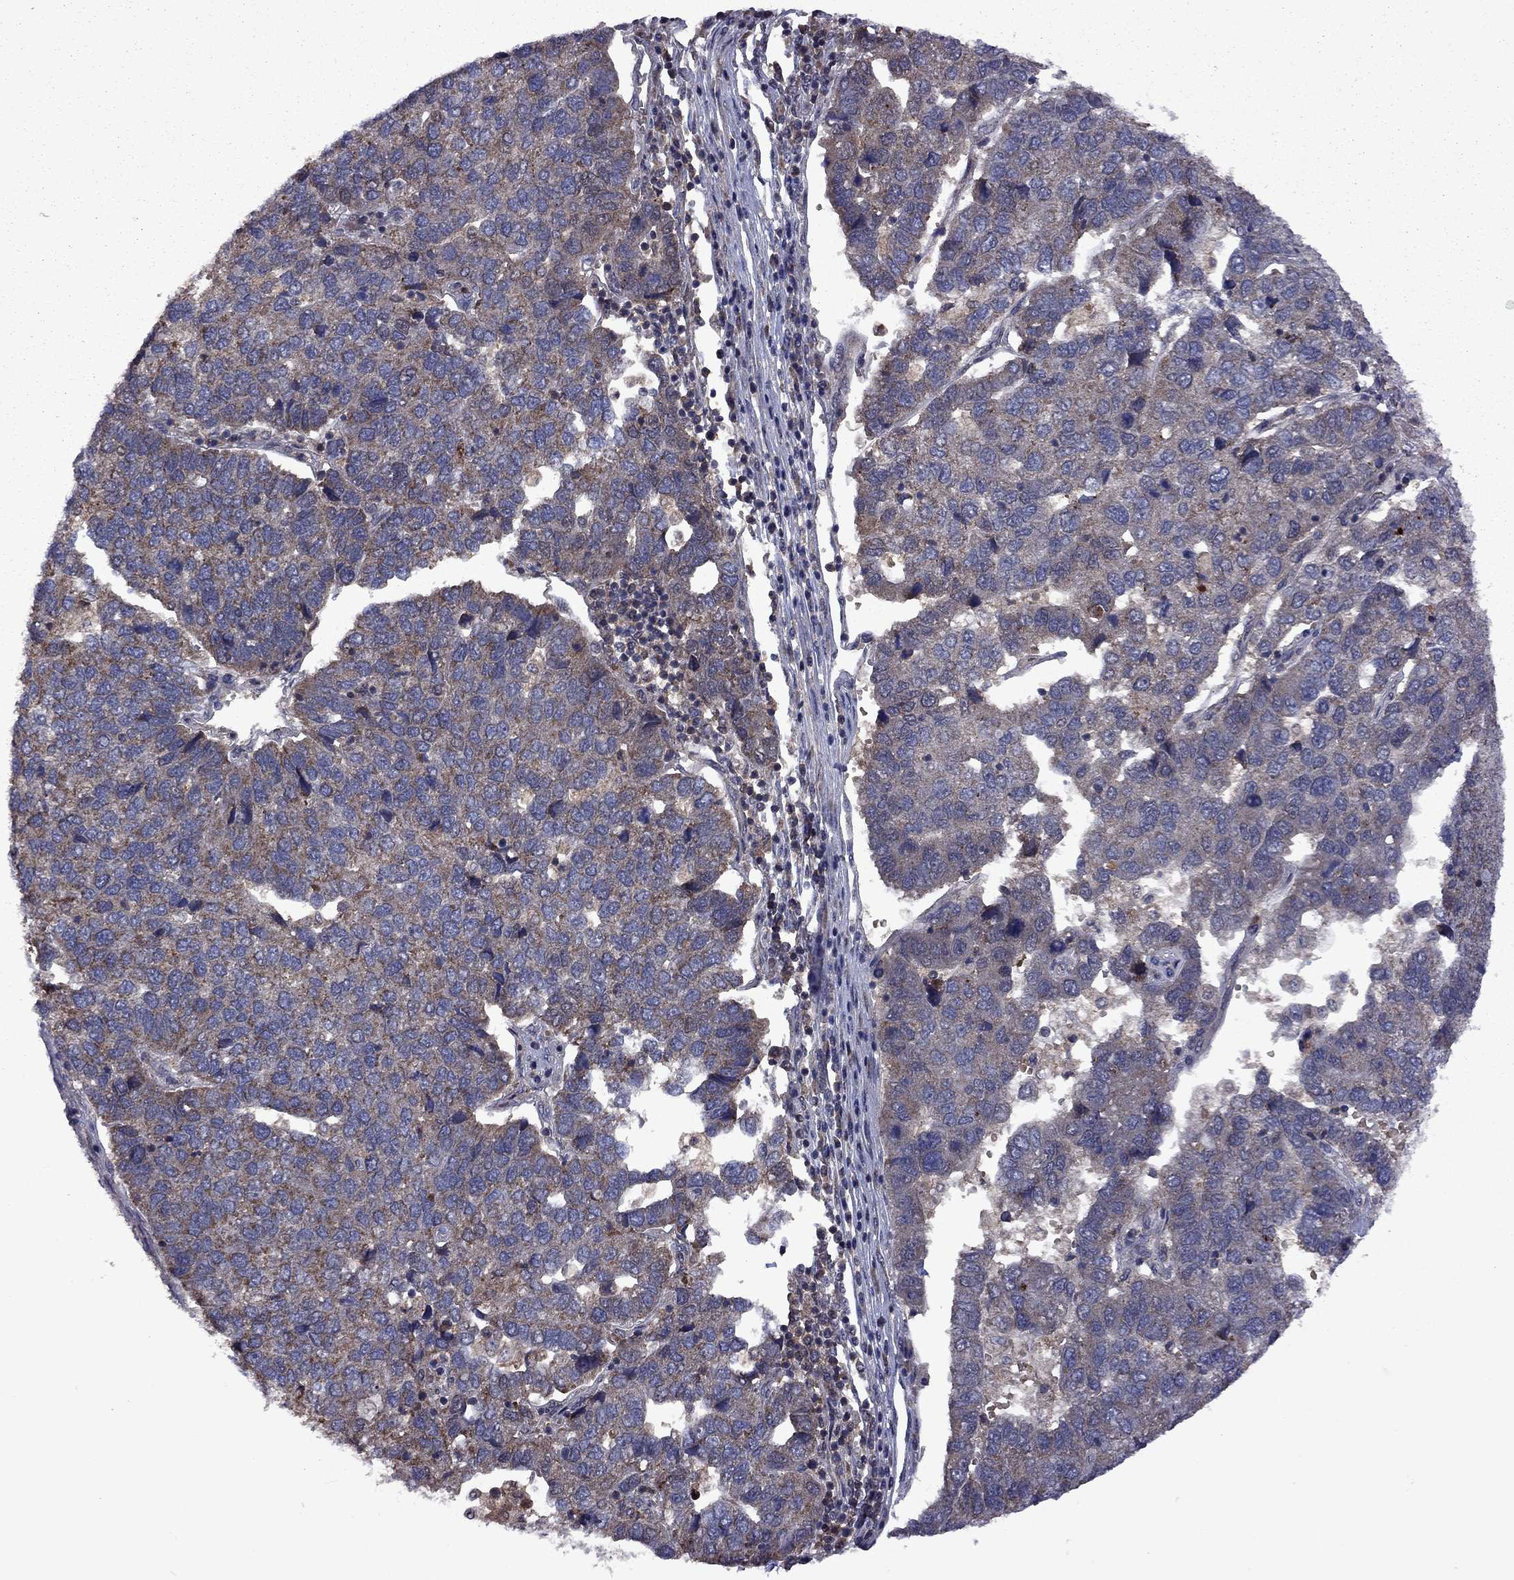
{"staining": {"intensity": "moderate", "quantity": "25%-75%", "location": "cytoplasmic/membranous"}, "tissue": "pancreatic cancer", "cell_type": "Tumor cells", "image_type": "cancer", "snomed": [{"axis": "morphology", "description": "Adenocarcinoma, NOS"}, {"axis": "topography", "description": "Pancreas"}], "caption": "Adenocarcinoma (pancreatic) stained with a brown dye displays moderate cytoplasmic/membranous positive expression in approximately 25%-75% of tumor cells.", "gene": "IPP", "patient": {"sex": "female", "age": 61}}